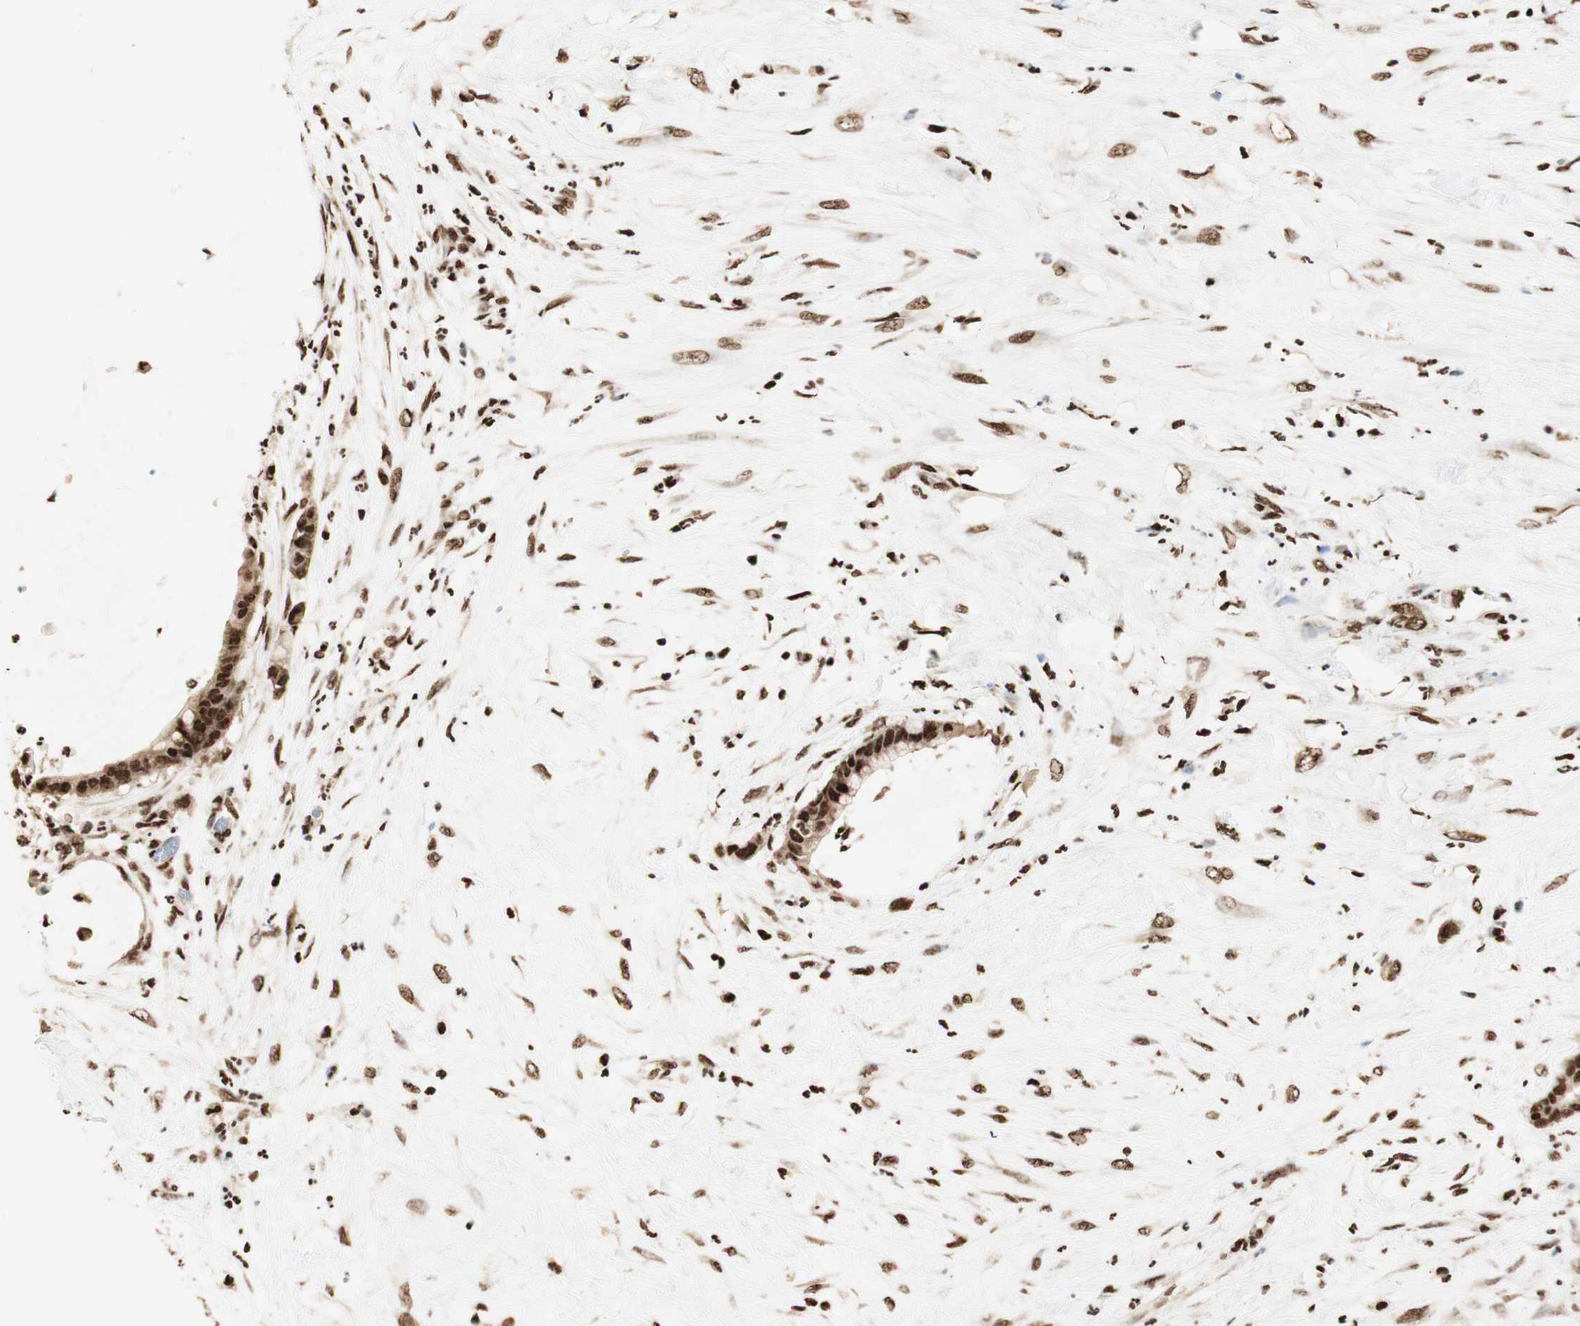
{"staining": {"intensity": "strong", "quantity": ">75%", "location": "nuclear"}, "tissue": "pancreatic cancer", "cell_type": "Tumor cells", "image_type": "cancer", "snomed": [{"axis": "morphology", "description": "Adenocarcinoma, NOS"}, {"axis": "topography", "description": "Pancreas"}], "caption": "This micrograph exhibits immunohistochemistry staining of human pancreatic cancer, with high strong nuclear positivity in about >75% of tumor cells.", "gene": "HNRNPA2B1", "patient": {"sex": "male", "age": 41}}